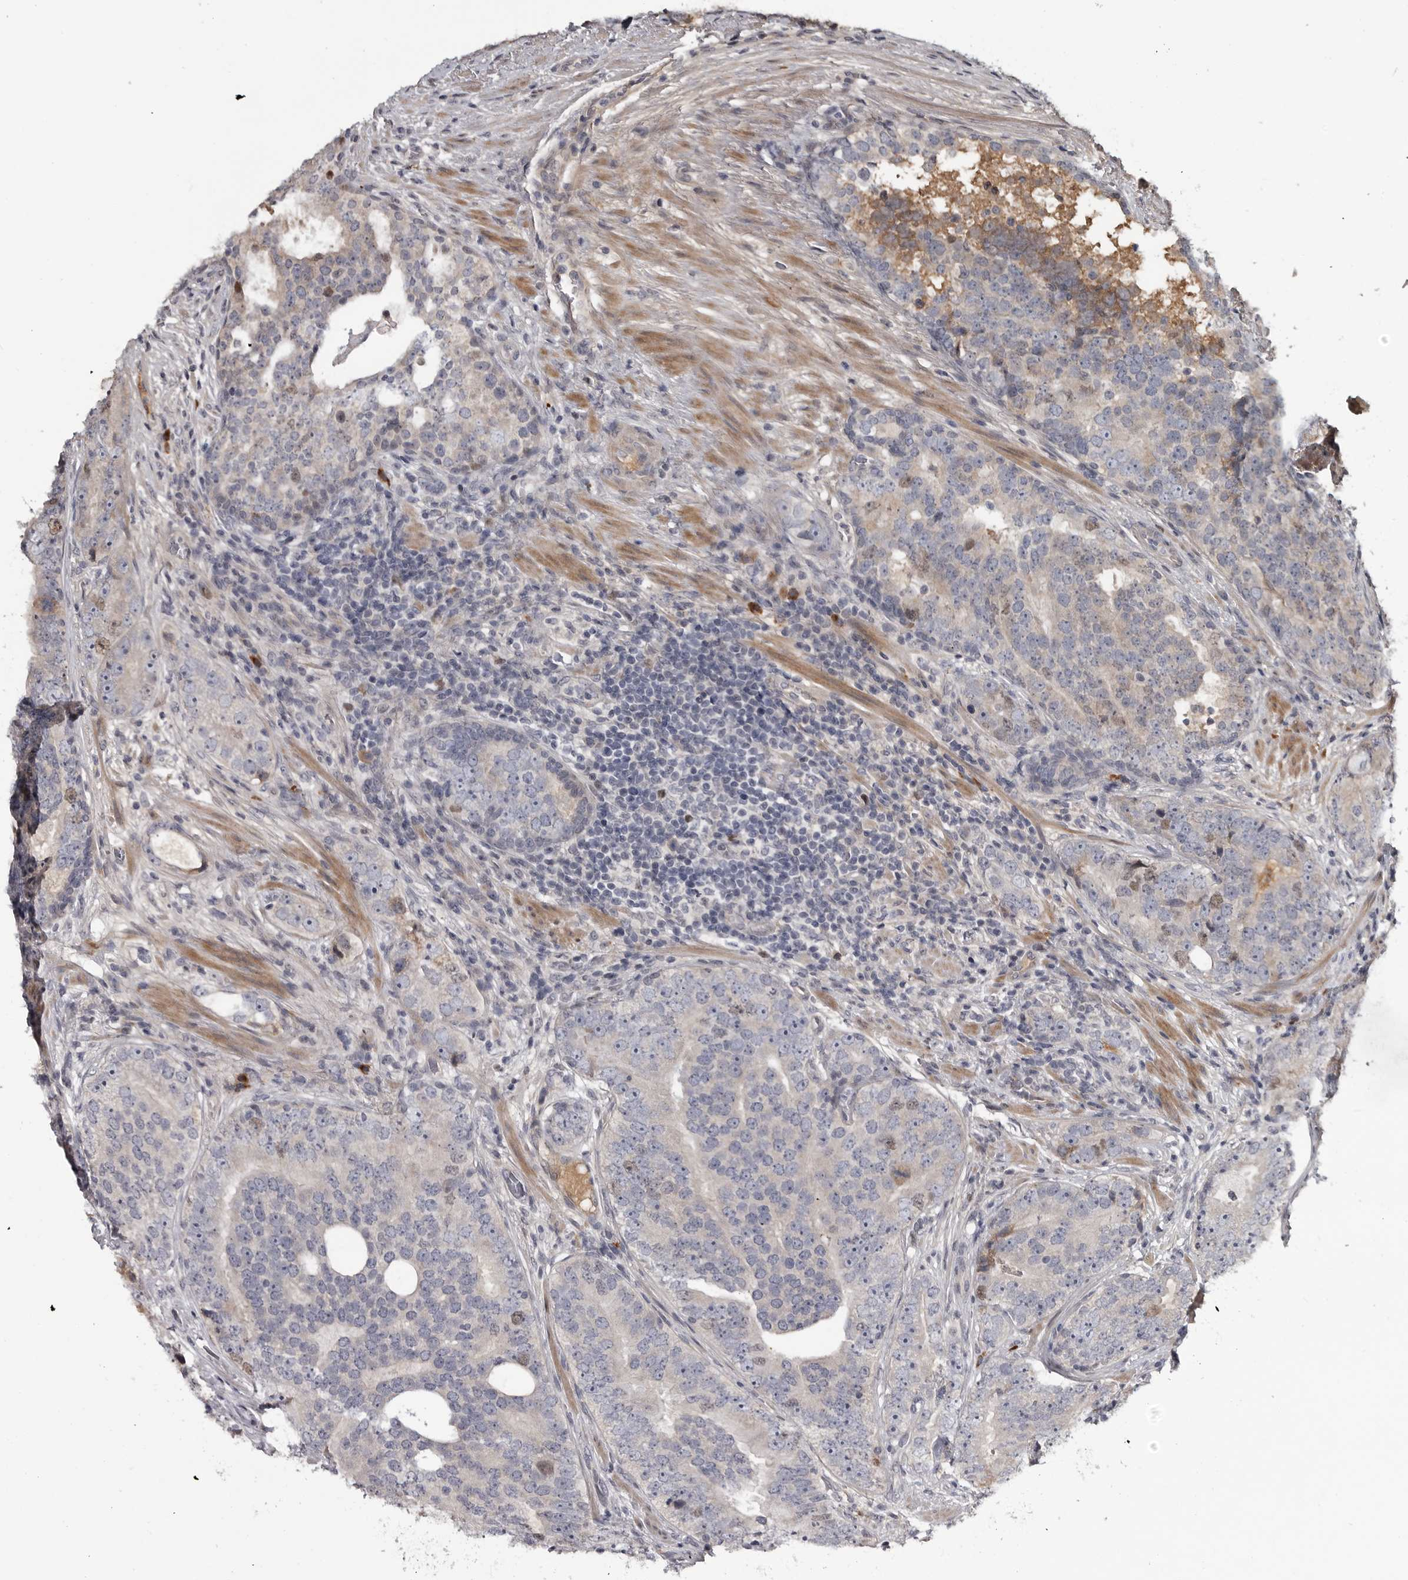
{"staining": {"intensity": "negative", "quantity": "none", "location": "none"}, "tissue": "prostate cancer", "cell_type": "Tumor cells", "image_type": "cancer", "snomed": [{"axis": "morphology", "description": "Adenocarcinoma, High grade"}, {"axis": "topography", "description": "Prostate"}], "caption": "Tumor cells show no significant protein positivity in prostate adenocarcinoma (high-grade).", "gene": "ZNF277", "patient": {"sex": "male", "age": 56}}